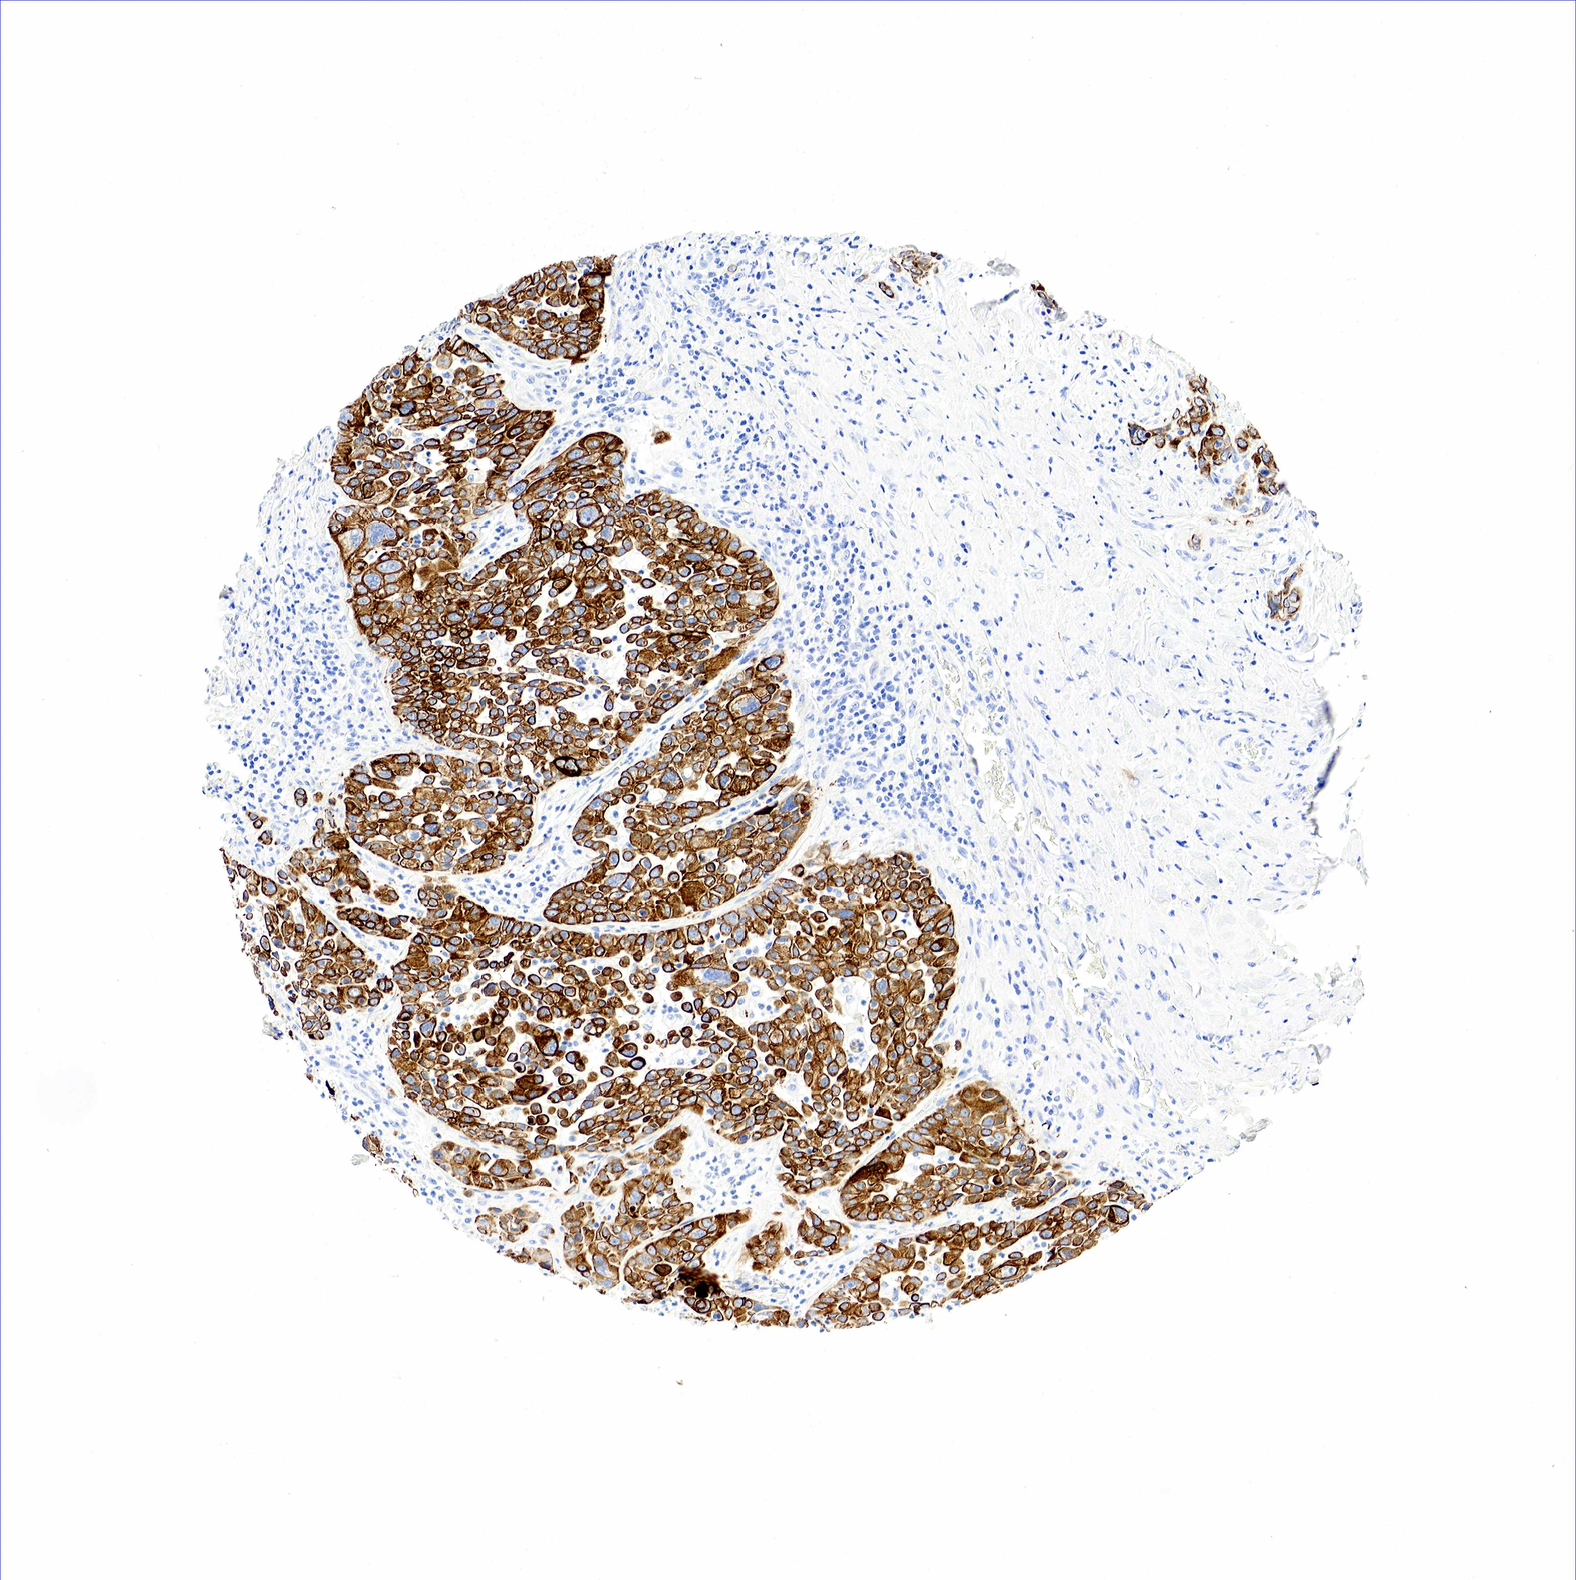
{"staining": {"intensity": "strong", "quantity": ">75%", "location": "cytoplasmic/membranous"}, "tissue": "pancreatic cancer", "cell_type": "Tumor cells", "image_type": "cancer", "snomed": [{"axis": "morphology", "description": "Adenocarcinoma, NOS"}, {"axis": "topography", "description": "Pancreas"}], "caption": "Pancreatic cancer (adenocarcinoma) was stained to show a protein in brown. There is high levels of strong cytoplasmic/membranous staining in approximately >75% of tumor cells.", "gene": "KRT18", "patient": {"sex": "female", "age": 52}}